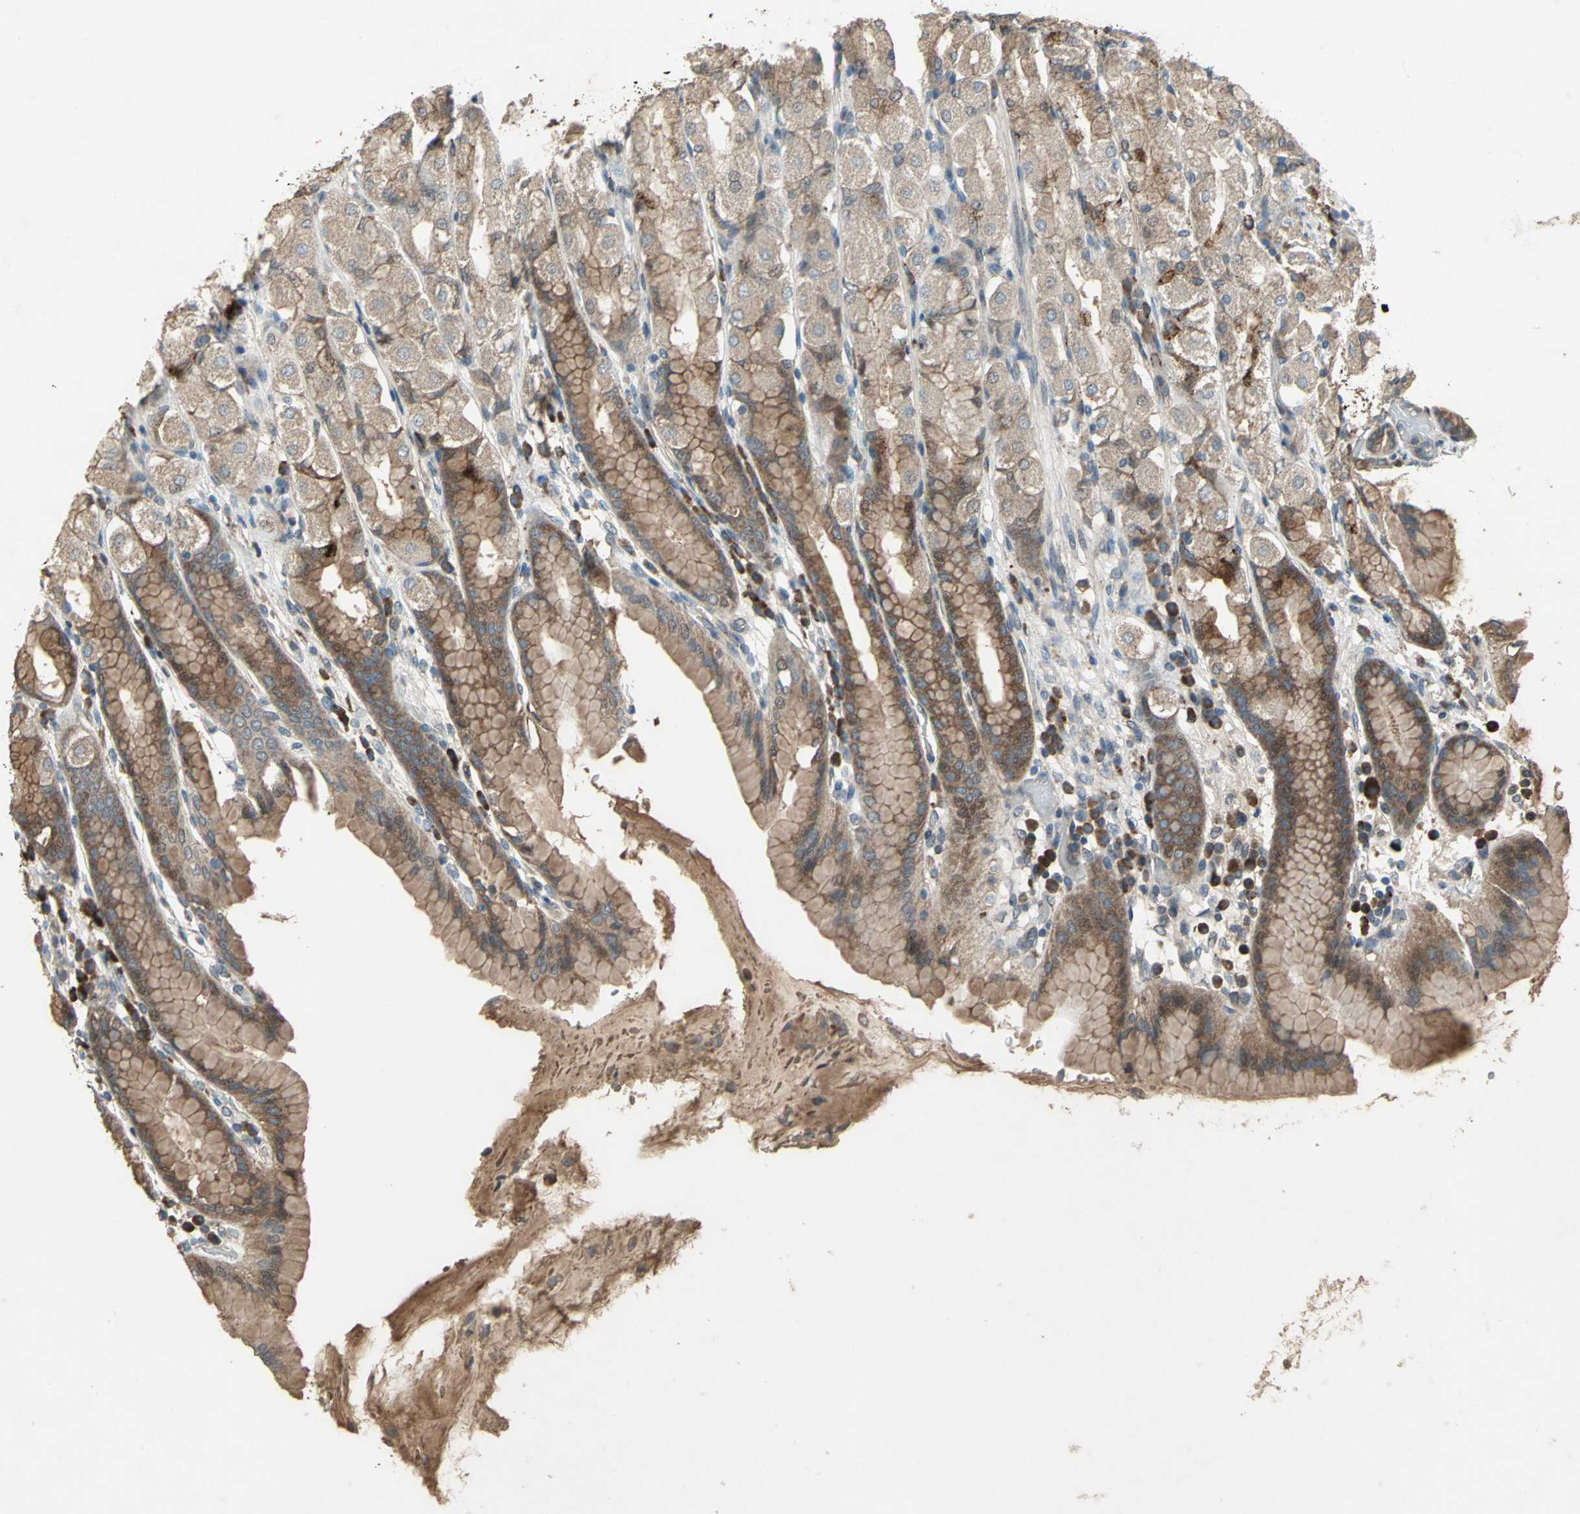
{"staining": {"intensity": "moderate", "quantity": ">75%", "location": "cytoplasmic/membranous"}, "tissue": "stomach", "cell_type": "Glandular cells", "image_type": "normal", "snomed": [{"axis": "morphology", "description": "Normal tissue, NOS"}, {"axis": "topography", "description": "Stomach, upper"}], "caption": "The image displays a brown stain indicating the presence of a protein in the cytoplasmic/membranous of glandular cells in stomach. The staining was performed using DAB to visualize the protein expression in brown, while the nuclei were stained in blue with hematoxylin (Magnification: 20x).", "gene": "SEPTIN4", "patient": {"sex": "male", "age": 68}}